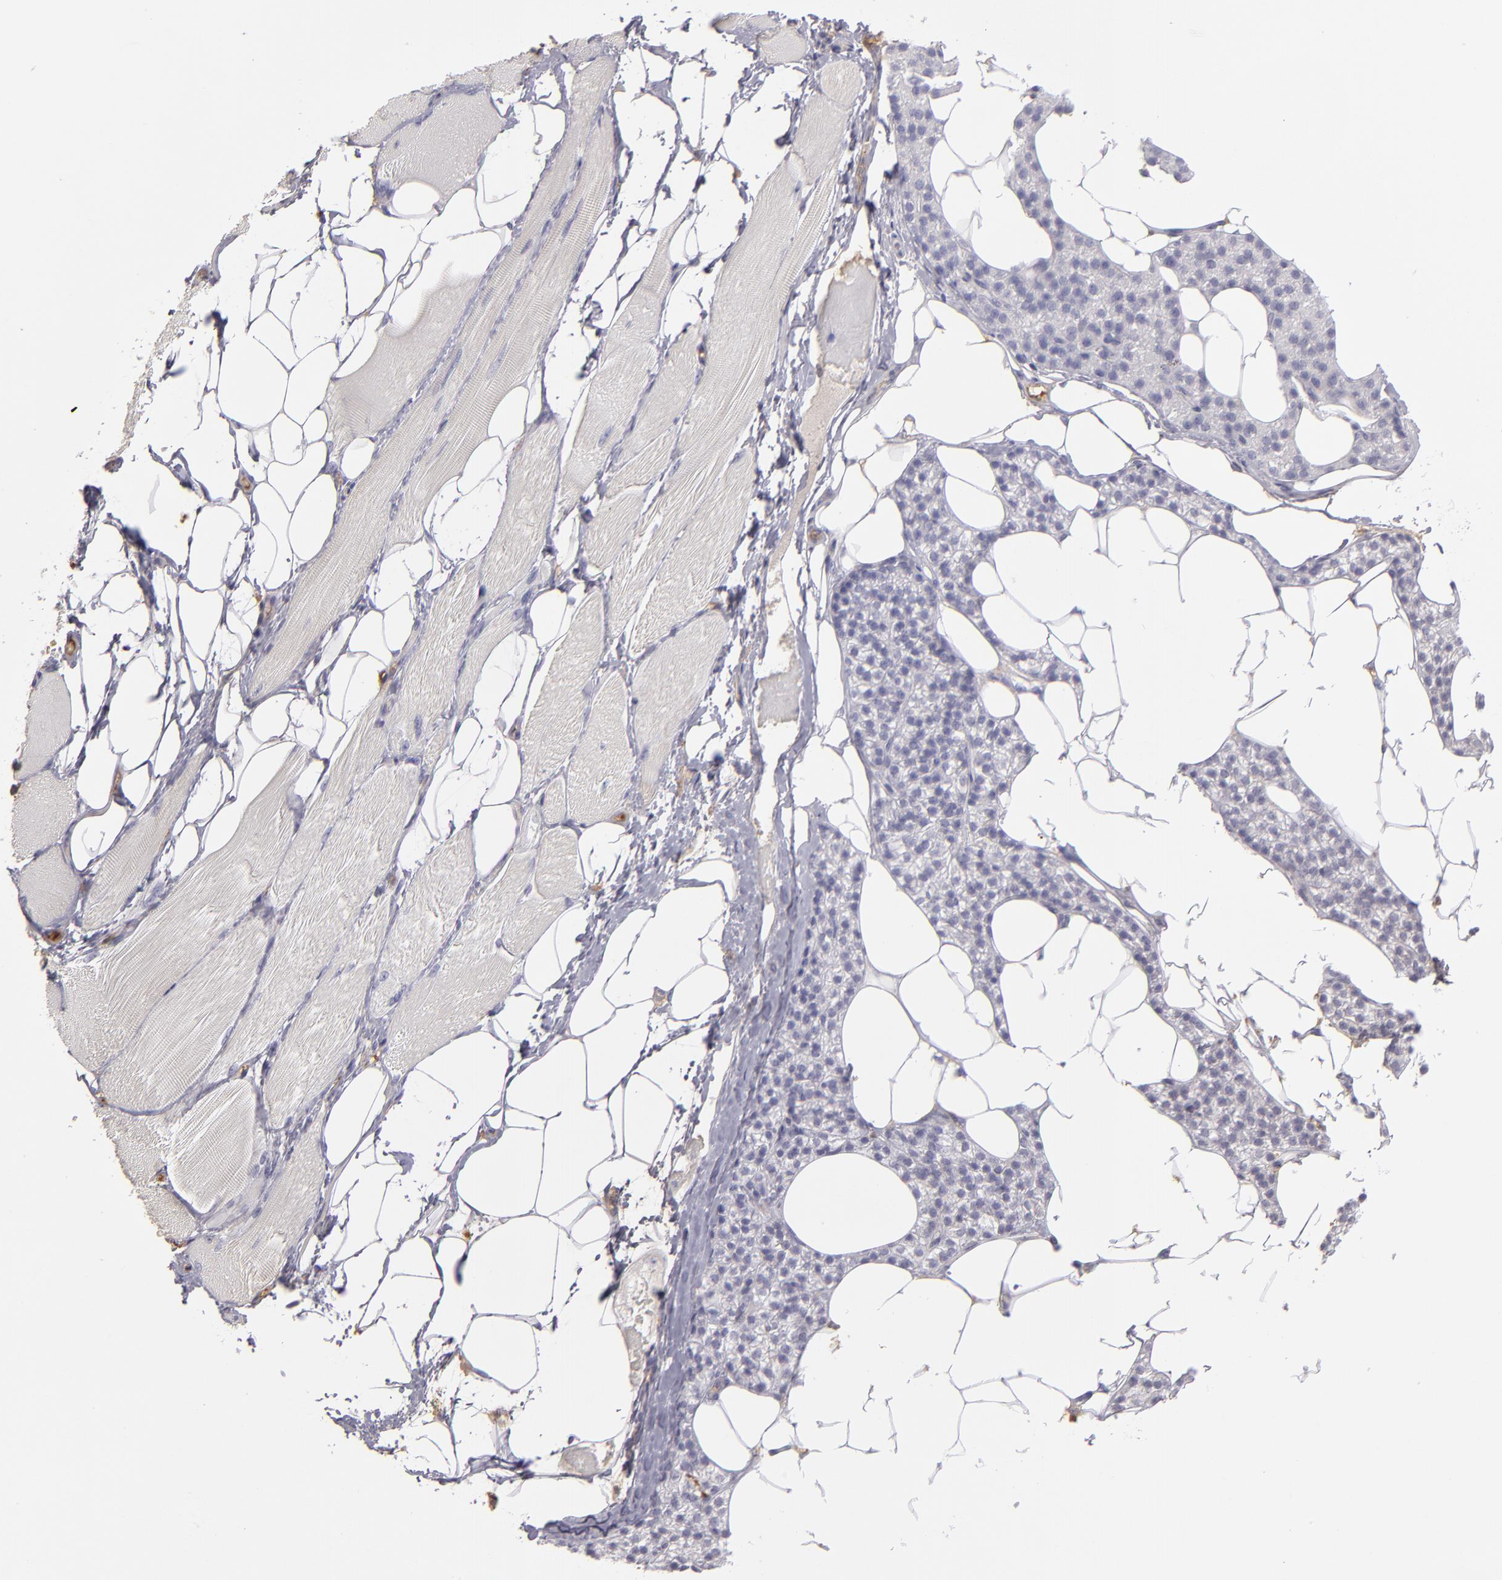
{"staining": {"intensity": "negative", "quantity": "none", "location": "none"}, "tissue": "skeletal muscle", "cell_type": "Myocytes", "image_type": "normal", "snomed": [{"axis": "morphology", "description": "Normal tissue, NOS"}, {"axis": "topography", "description": "Skeletal muscle"}, {"axis": "topography", "description": "Parathyroid gland"}], "caption": "The micrograph displays no significant positivity in myocytes of skeletal muscle. (DAB (3,3'-diaminobenzidine) immunohistochemistry (IHC), high magnification).", "gene": "SERPINA1", "patient": {"sex": "female", "age": 37}}